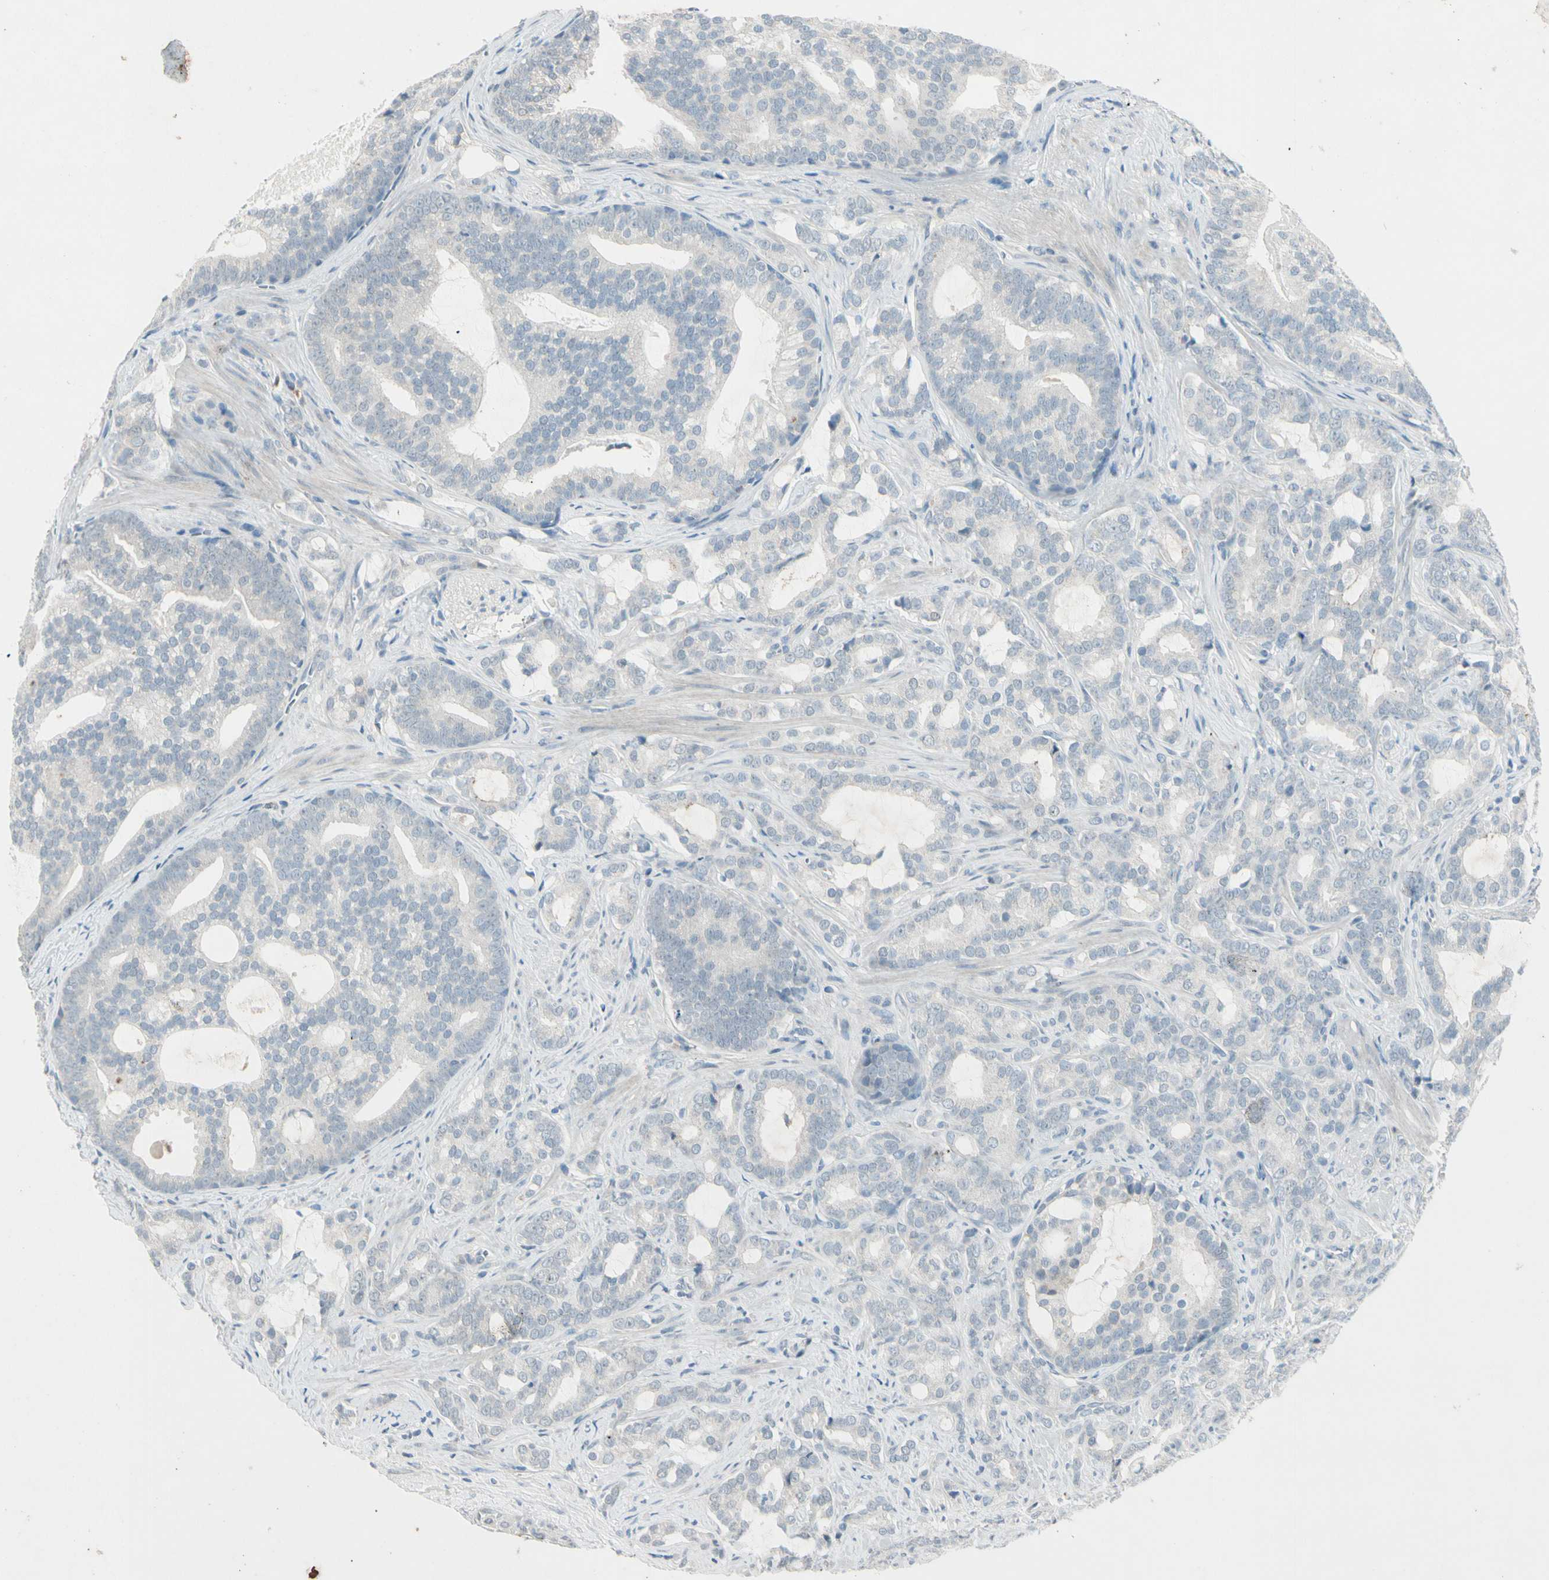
{"staining": {"intensity": "negative", "quantity": "none", "location": "none"}, "tissue": "prostate cancer", "cell_type": "Tumor cells", "image_type": "cancer", "snomed": [{"axis": "morphology", "description": "Adenocarcinoma, Low grade"}, {"axis": "topography", "description": "Prostate"}], "caption": "Immunohistochemistry image of neoplastic tissue: prostate cancer stained with DAB displays no significant protein expression in tumor cells.", "gene": "SERPIND1", "patient": {"sex": "male", "age": 58}}